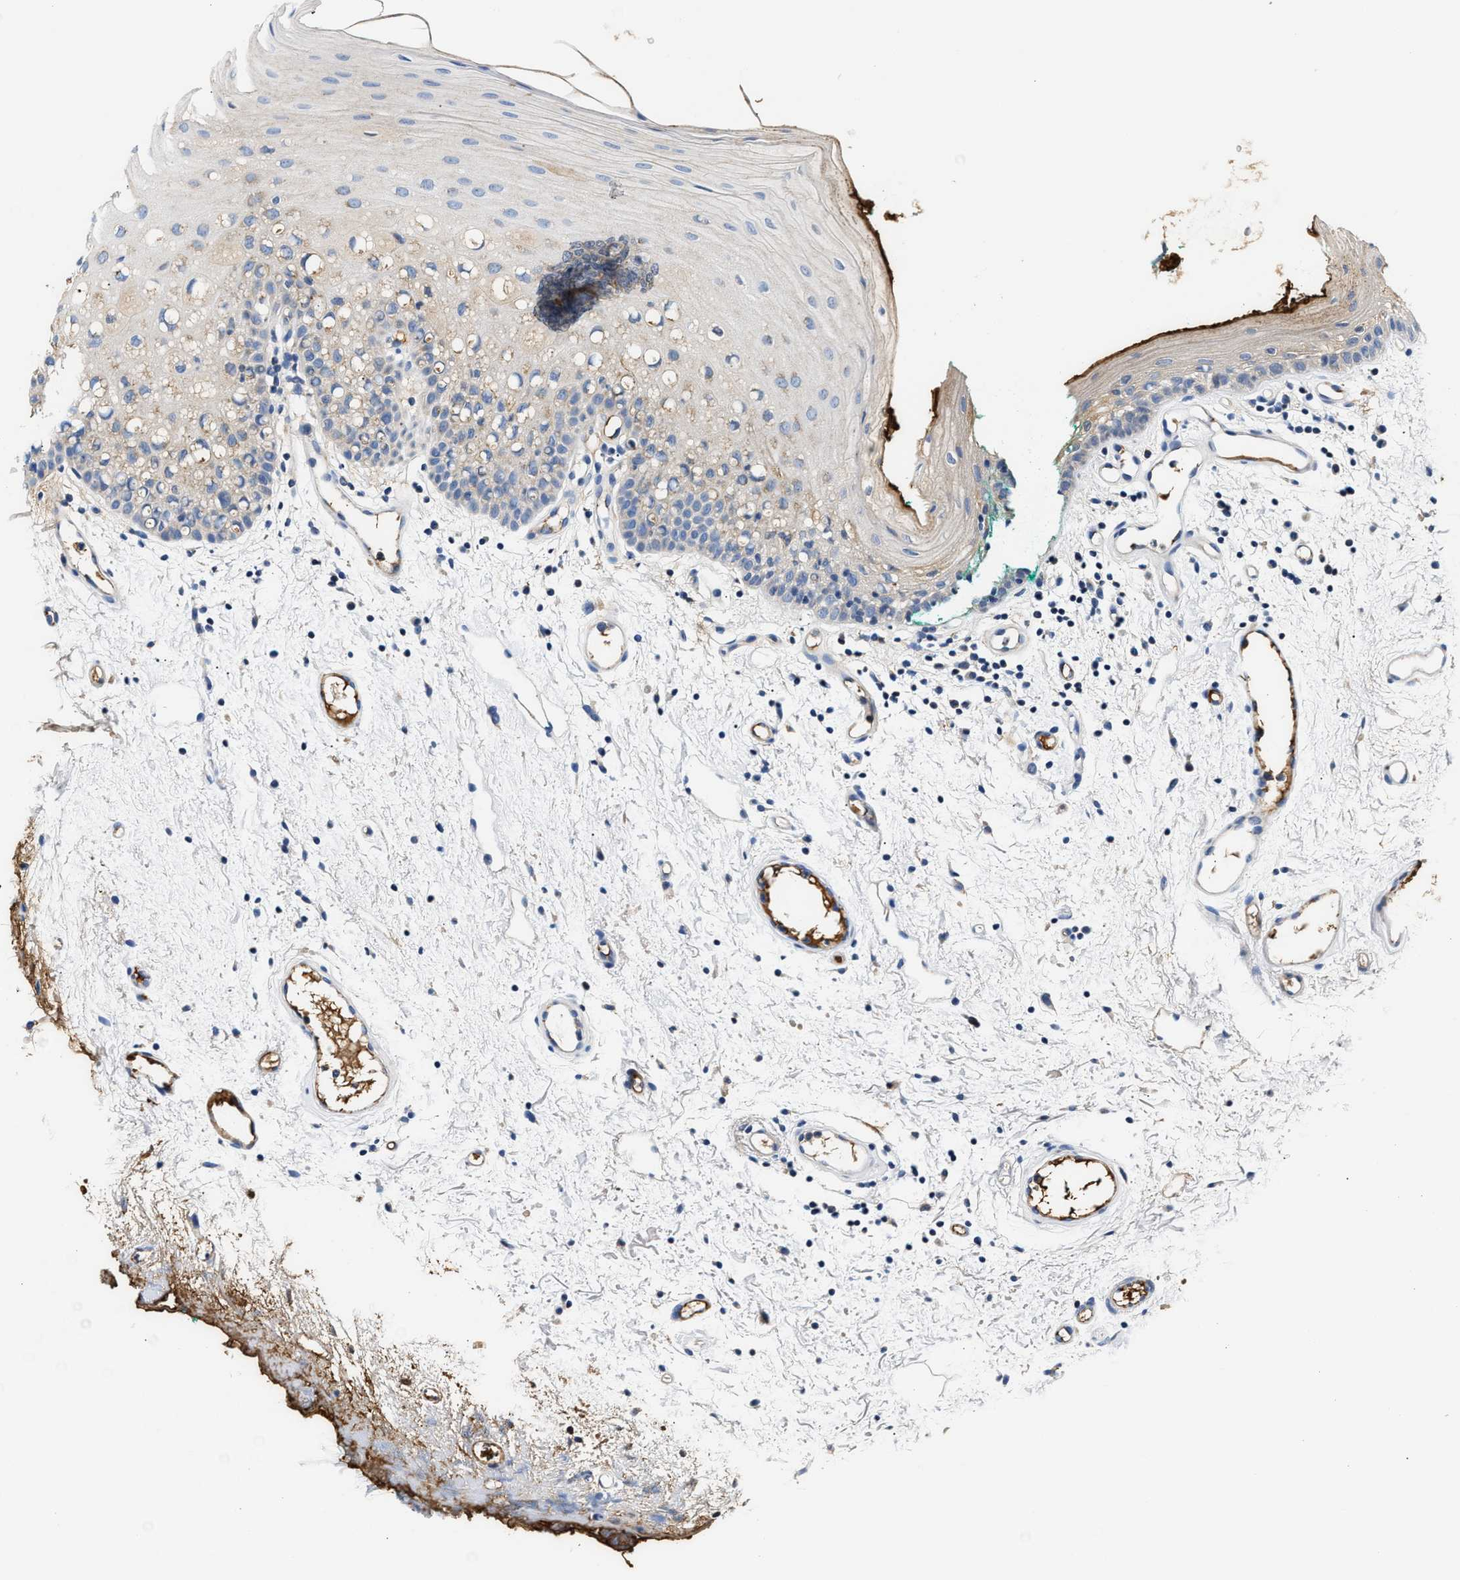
{"staining": {"intensity": "weak", "quantity": "<25%", "location": "cytoplasmic/membranous"}, "tissue": "oral mucosa", "cell_type": "Squamous epithelial cells", "image_type": "normal", "snomed": [{"axis": "morphology", "description": "Normal tissue, NOS"}, {"axis": "morphology", "description": "Squamous cell carcinoma, NOS"}, {"axis": "topography", "description": "Oral tissue"}, {"axis": "topography", "description": "Salivary gland"}, {"axis": "topography", "description": "Head-Neck"}], "caption": "IHC micrograph of normal oral mucosa: human oral mucosa stained with DAB shows no significant protein expression in squamous epithelial cells.", "gene": "TUT7", "patient": {"sex": "female", "age": 62}}